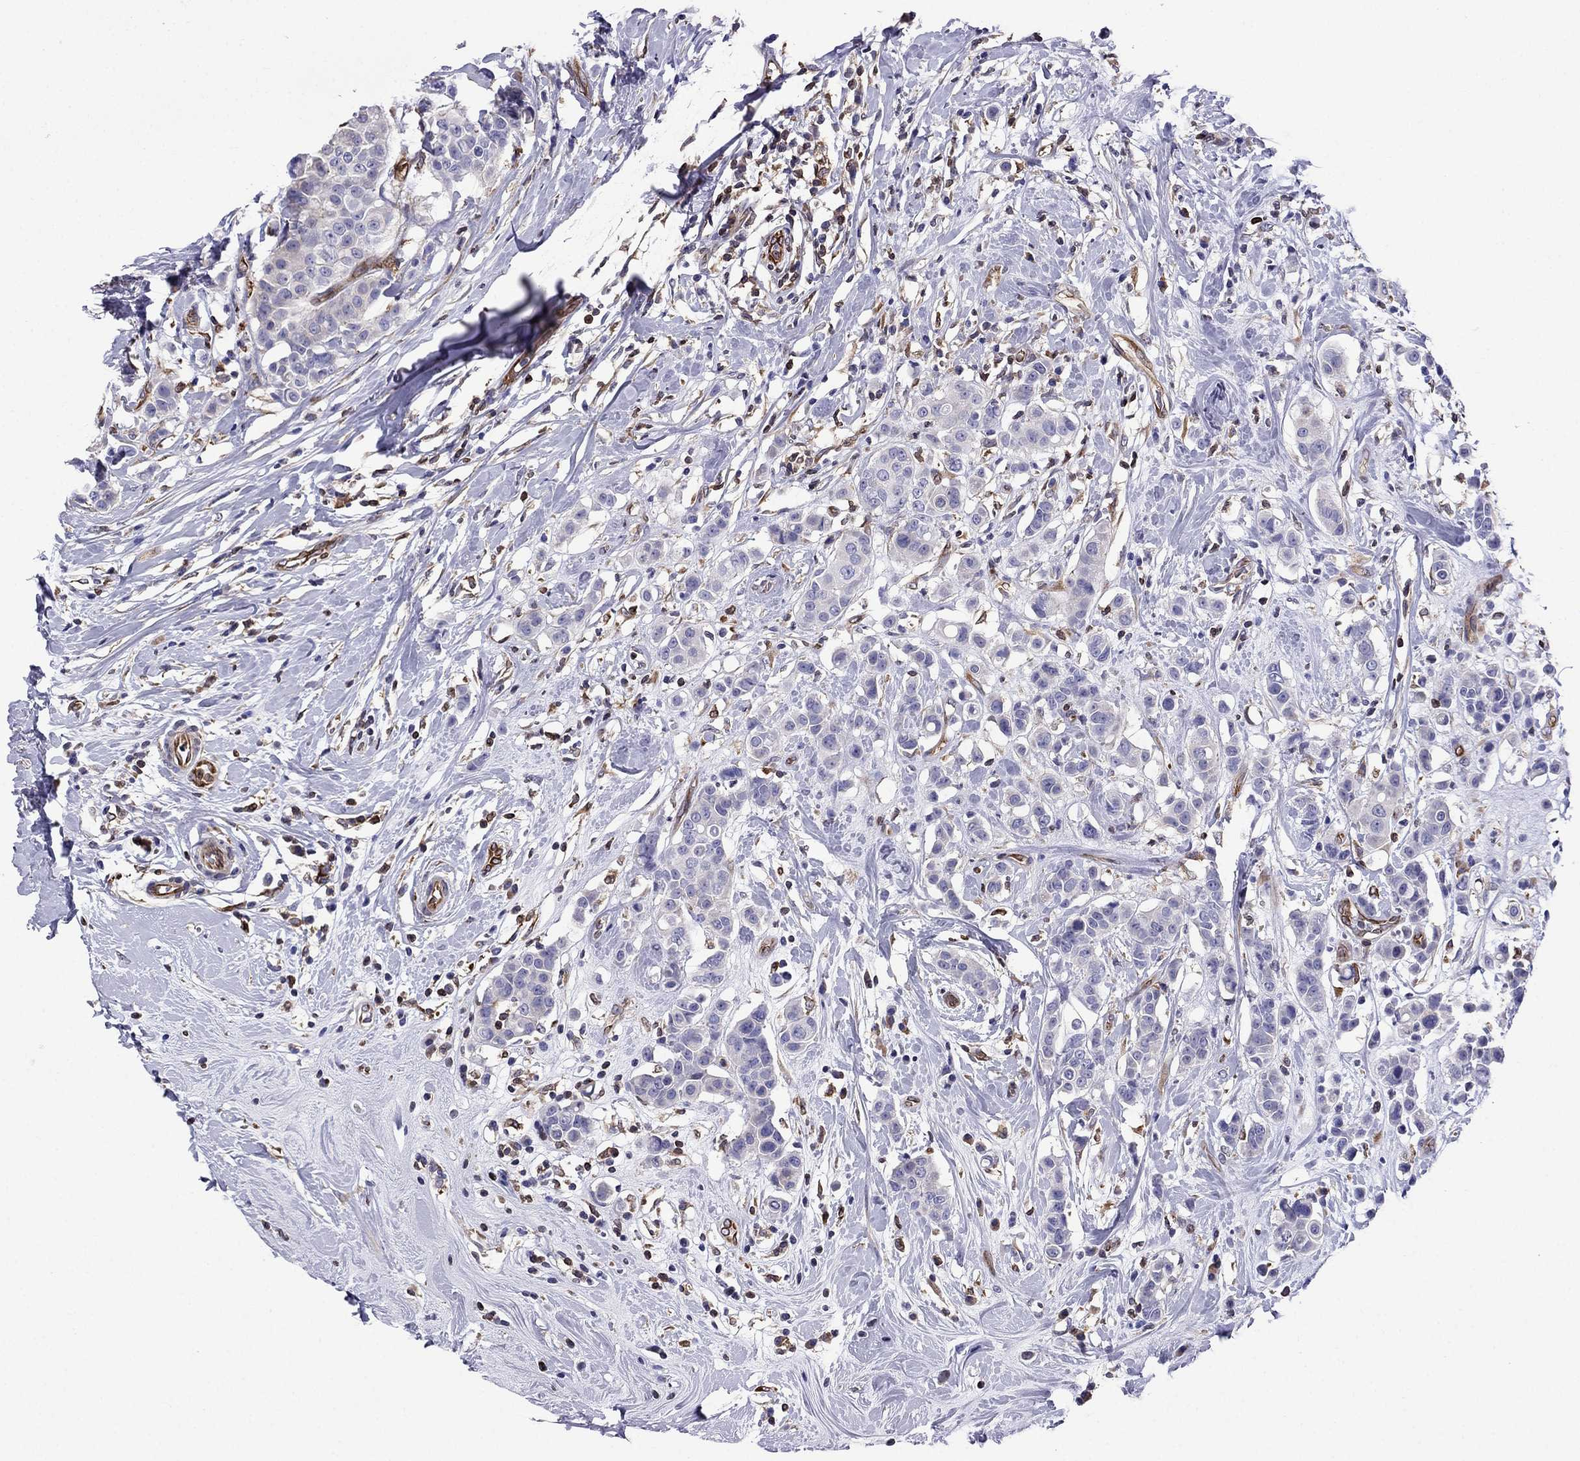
{"staining": {"intensity": "negative", "quantity": "none", "location": "none"}, "tissue": "breast cancer", "cell_type": "Tumor cells", "image_type": "cancer", "snomed": [{"axis": "morphology", "description": "Duct carcinoma"}, {"axis": "topography", "description": "Breast"}], "caption": "Immunohistochemistry (IHC) of human infiltrating ductal carcinoma (breast) demonstrates no staining in tumor cells.", "gene": "GNAL", "patient": {"sex": "female", "age": 27}}